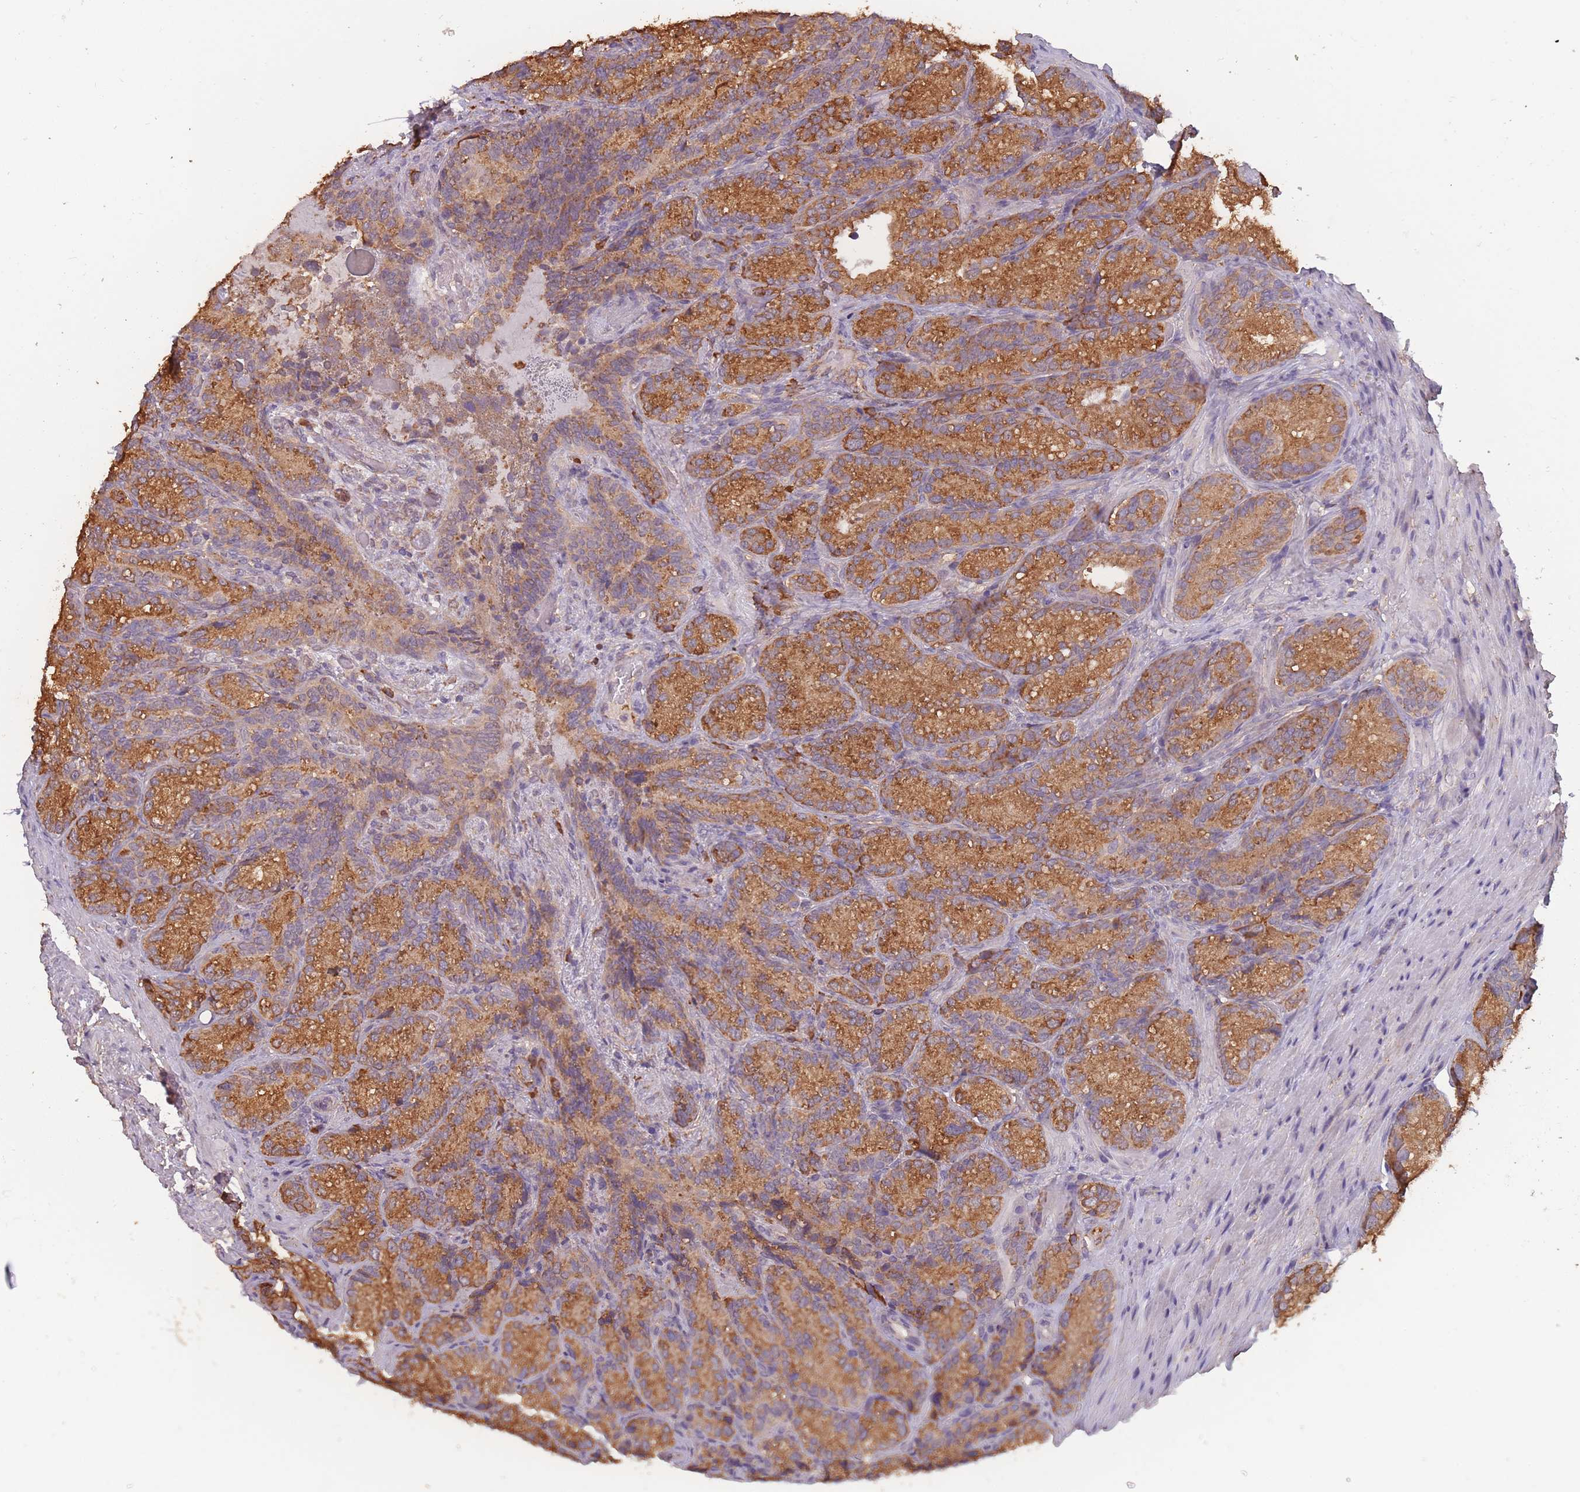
{"staining": {"intensity": "strong", "quantity": ">75%", "location": "cytoplasmic/membranous"}, "tissue": "seminal vesicle", "cell_type": "Glandular cells", "image_type": "normal", "snomed": [{"axis": "morphology", "description": "Normal tissue, NOS"}, {"axis": "topography", "description": "Seminal veicle"}], "caption": "Immunohistochemical staining of unremarkable seminal vesicle exhibits strong cytoplasmic/membranous protein positivity in about >75% of glandular cells.", "gene": "SANBR", "patient": {"sex": "male", "age": 58}}